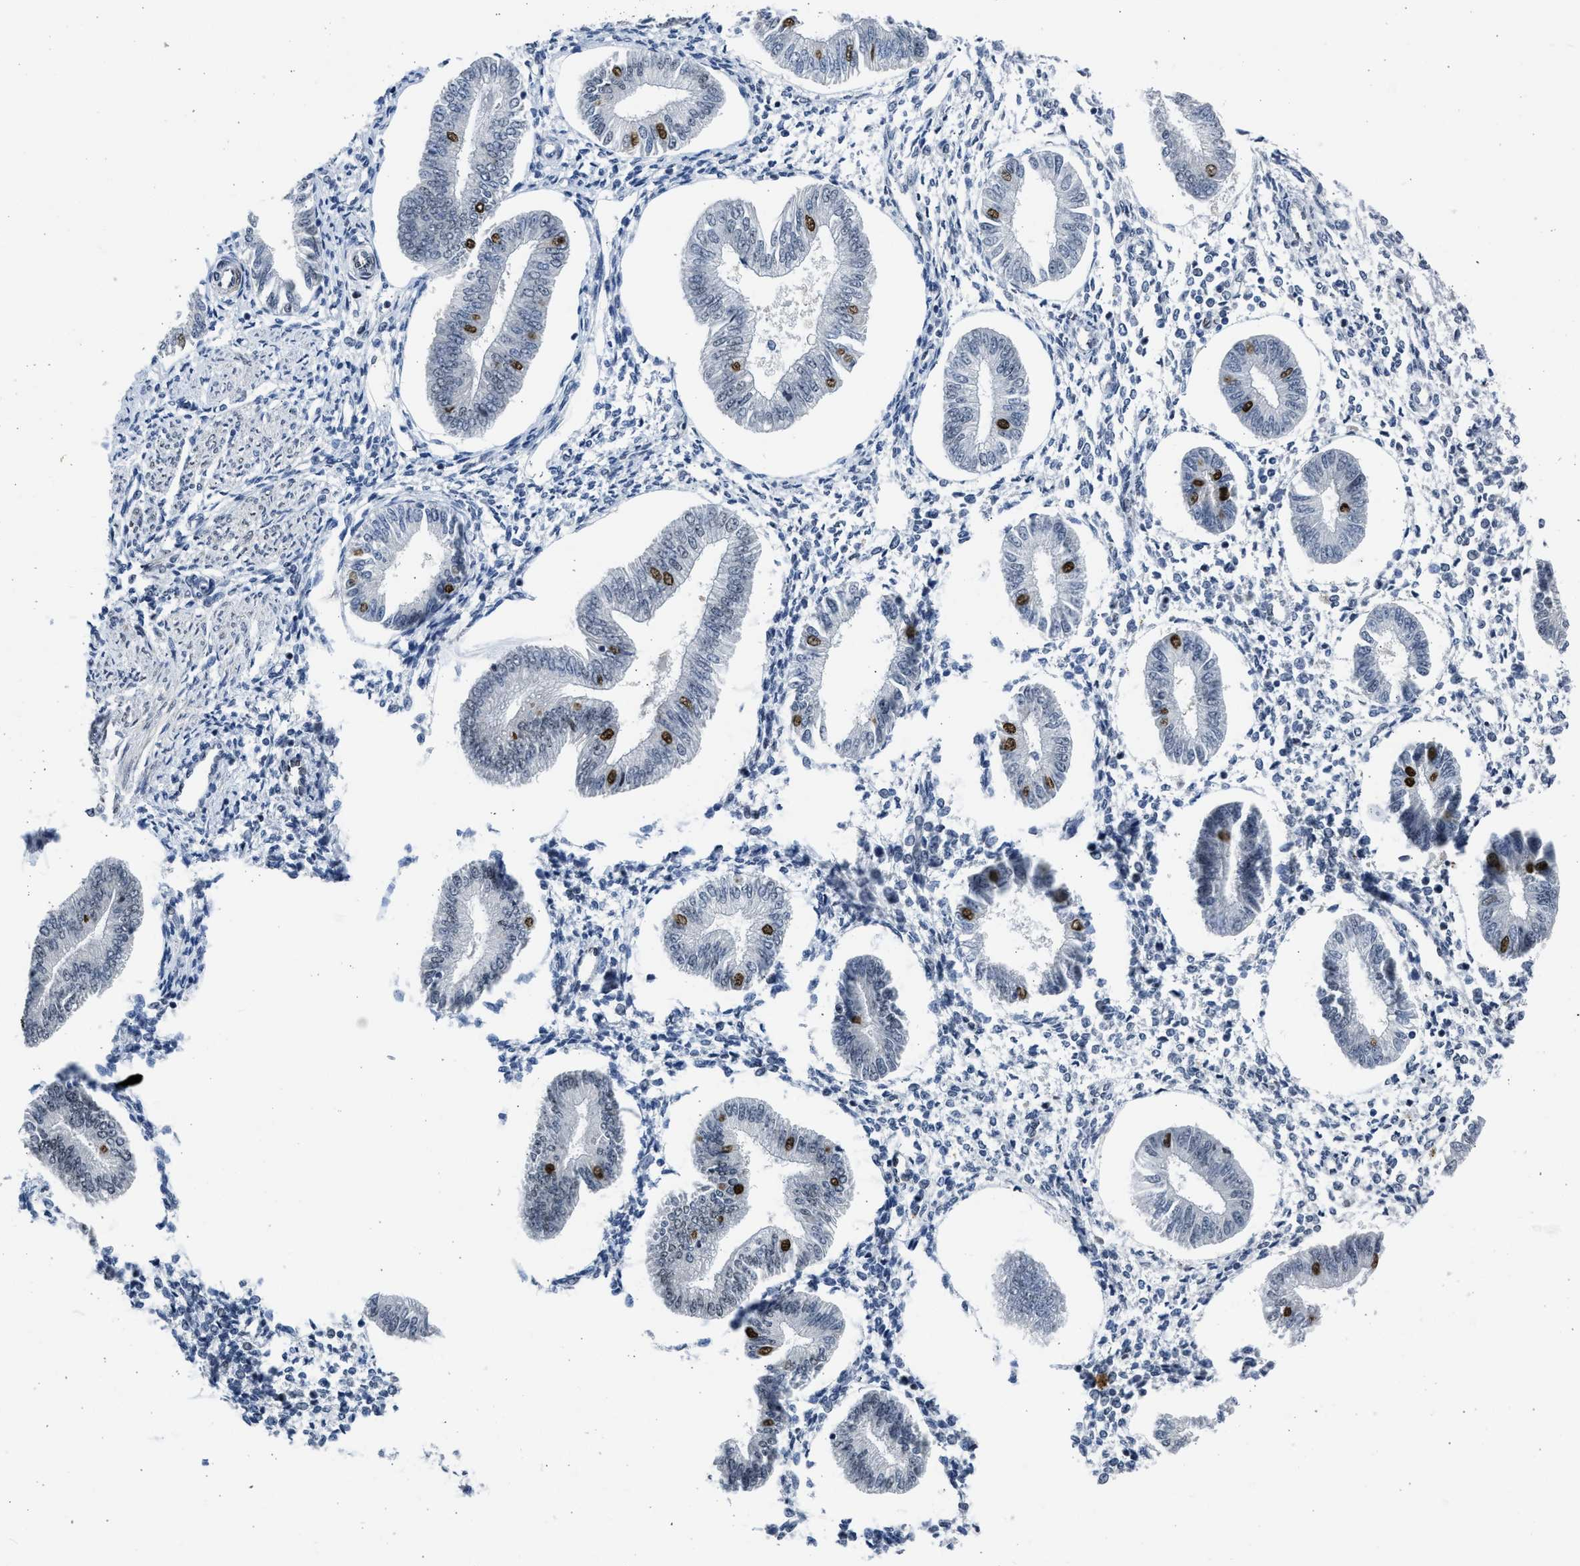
{"staining": {"intensity": "negative", "quantity": "none", "location": "none"}, "tissue": "endometrium", "cell_type": "Cells in endometrial stroma", "image_type": "normal", "snomed": [{"axis": "morphology", "description": "Normal tissue, NOS"}, {"axis": "topography", "description": "Endometrium"}], "caption": "Cells in endometrial stroma show no significant staining in benign endometrium. (Brightfield microscopy of DAB IHC at high magnification).", "gene": "HMGN3", "patient": {"sex": "female", "age": 50}}